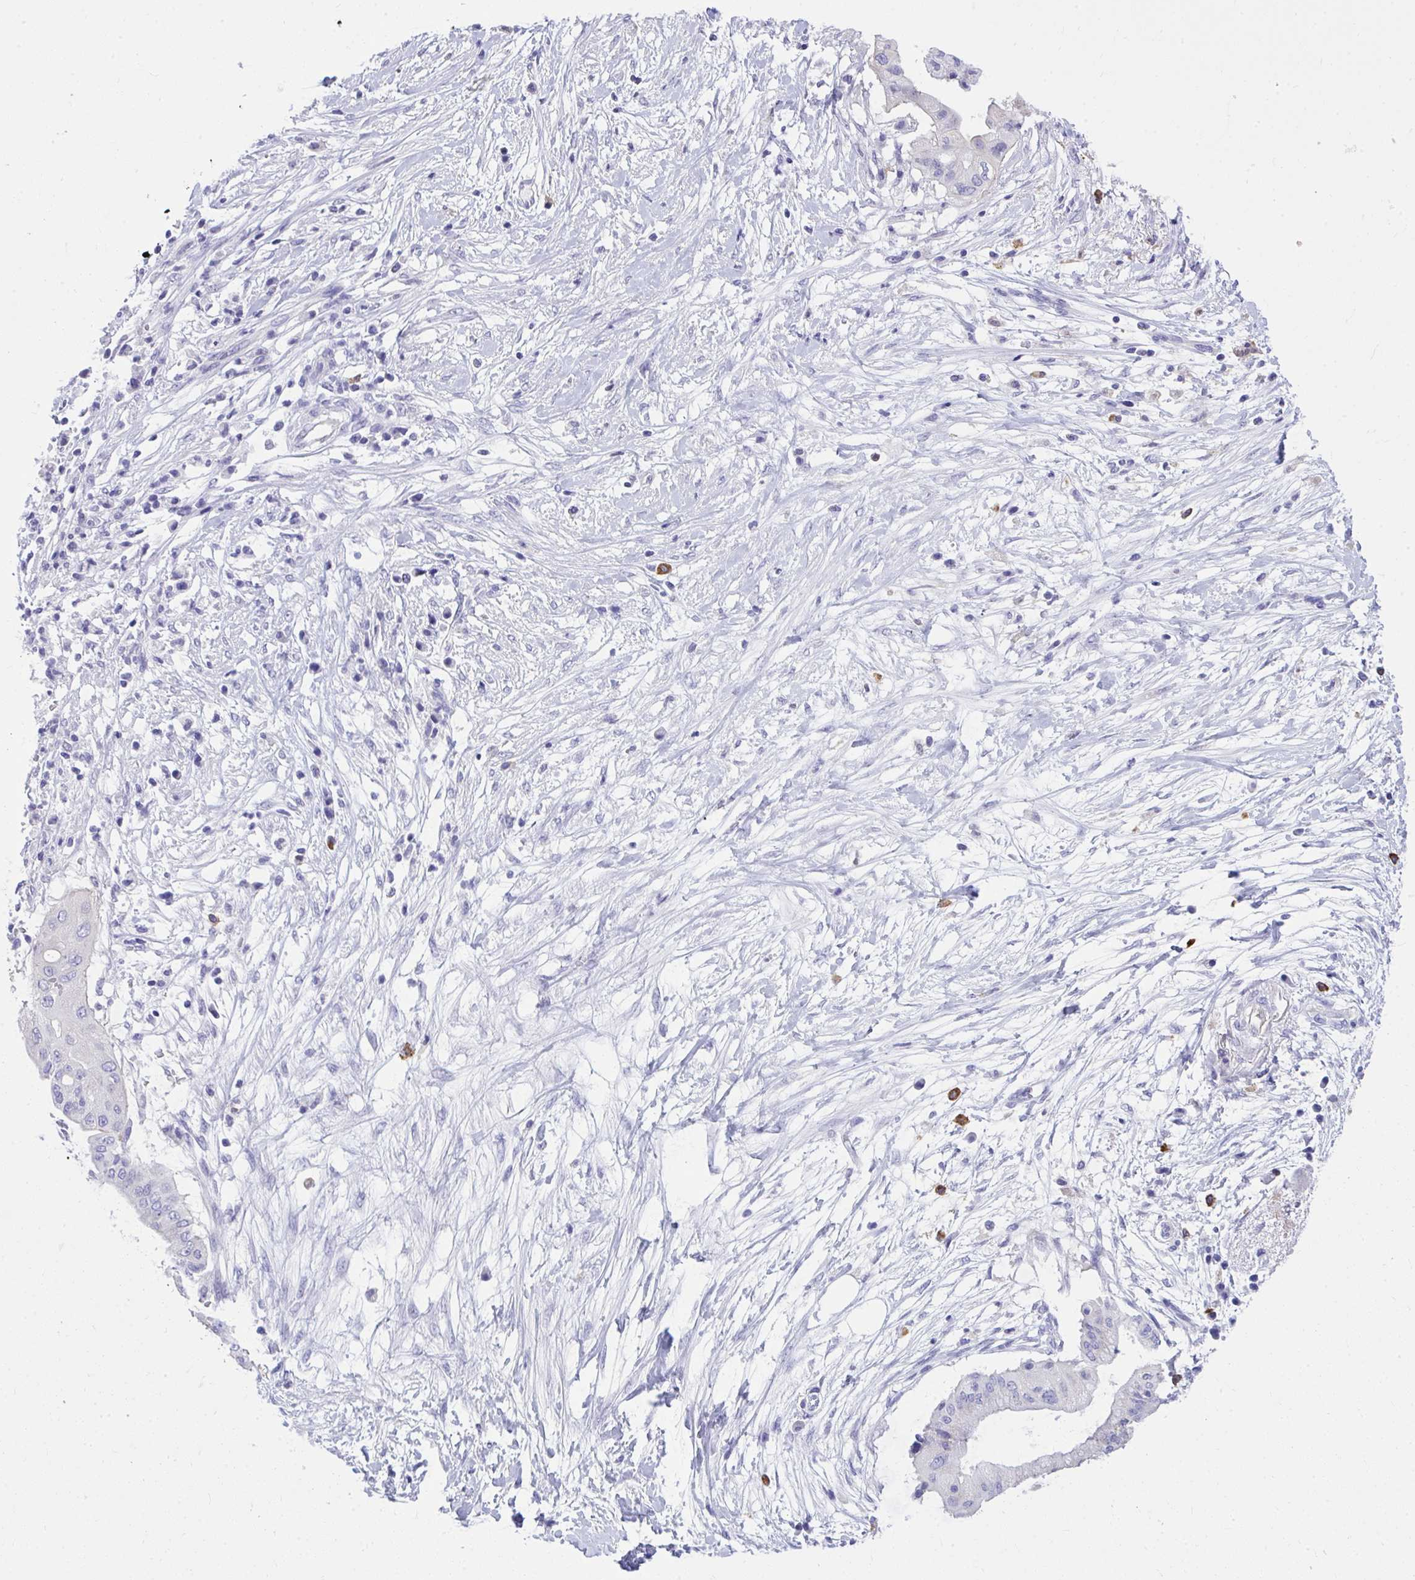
{"staining": {"intensity": "negative", "quantity": "none", "location": "none"}, "tissue": "pancreatic cancer", "cell_type": "Tumor cells", "image_type": "cancer", "snomed": [{"axis": "morphology", "description": "Adenocarcinoma, NOS"}, {"axis": "topography", "description": "Pancreas"}], "caption": "High power microscopy histopathology image of an immunohistochemistry image of pancreatic cancer (adenocarcinoma), revealing no significant staining in tumor cells.", "gene": "PSD", "patient": {"sex": "male", "age": 68}}